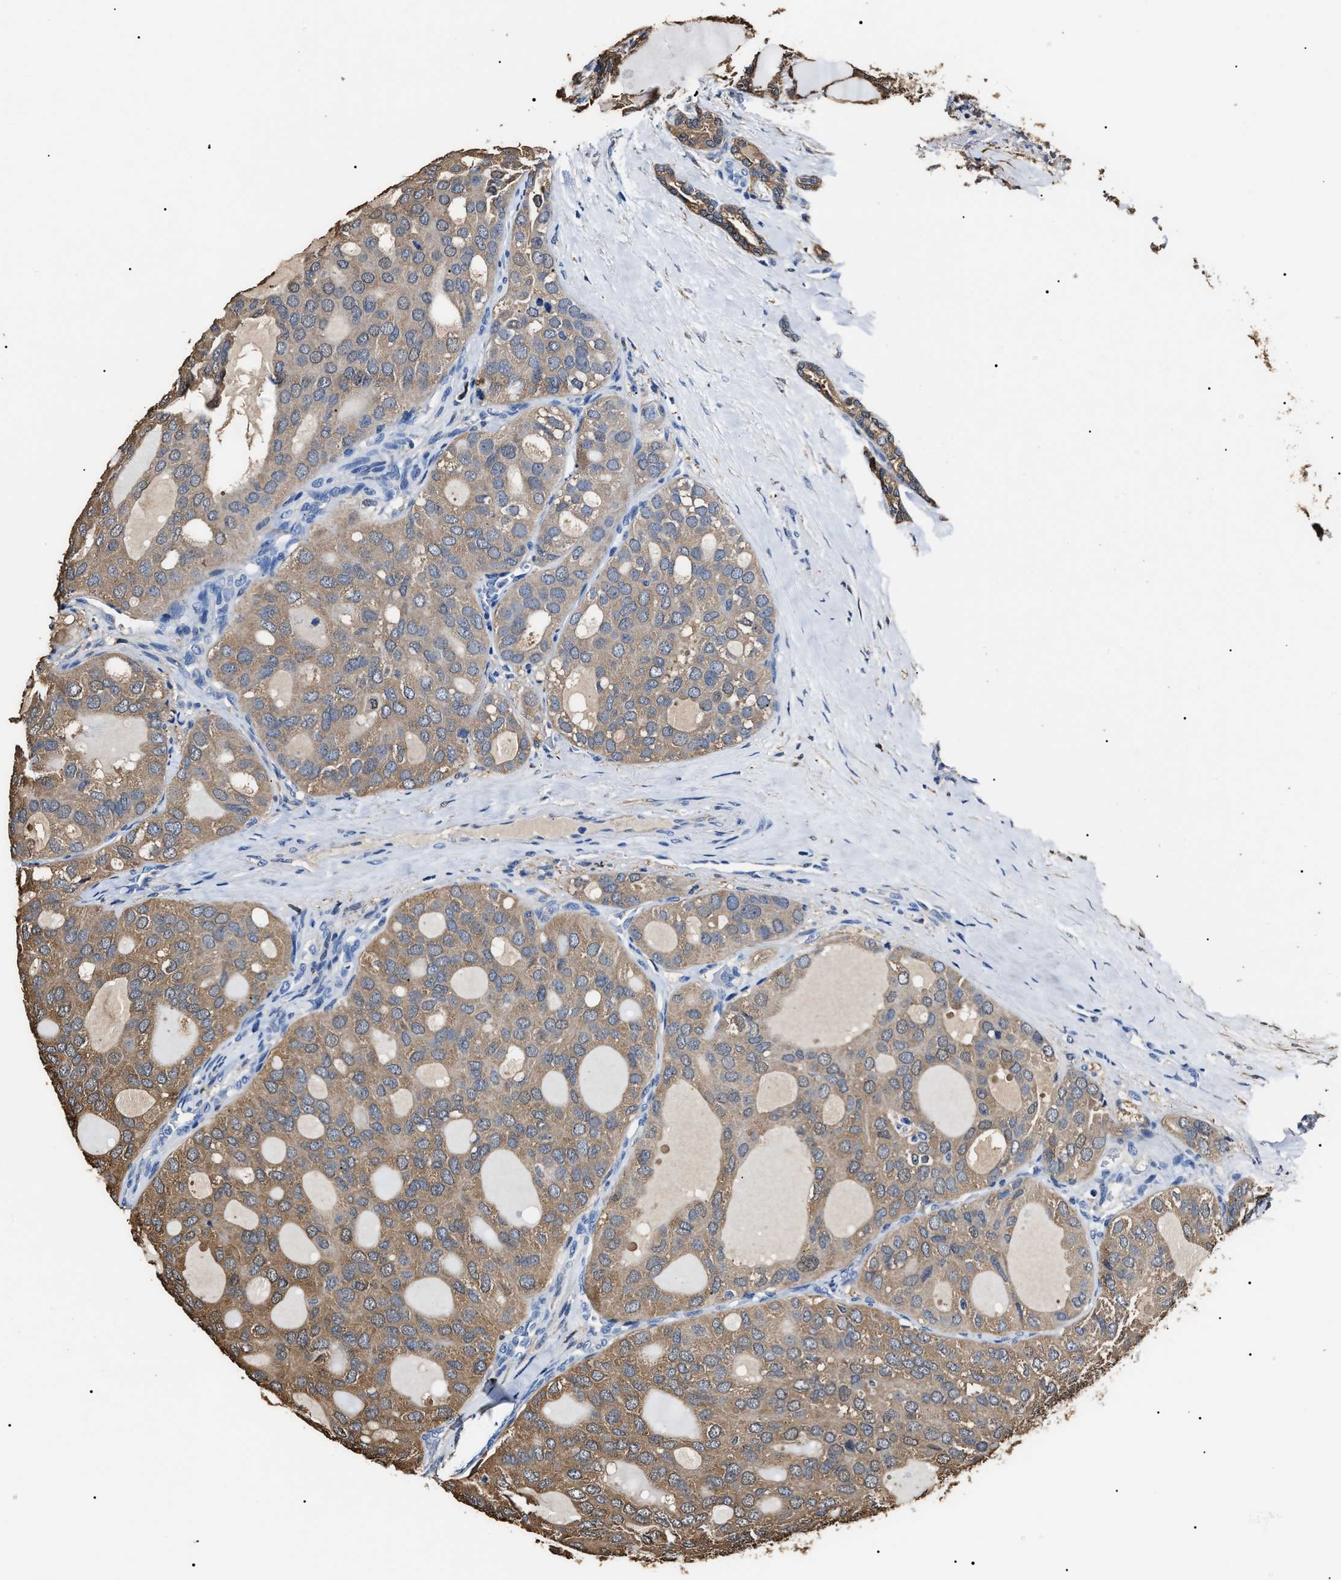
{"staining": {"intensity": "moderate", "quantity": ">75%", "location": "cytoplasmic/membranous"}, "tissue": "thyroid cancer", "cell_type": "Tumor cells", "image_type": "cancer", "snomed": [{"axis": "morphology", "description": "Follicular adenoma carcinoma, NOS"}, {"axis": "topography", "description": "Thyroid gland"}], "caption": "Immunohistochemical staining of human follicular adenoma carcinoma (thyroid) reveals medium levels of moderate cytoplasmic/membranous positivity in approximately >75% of tumor cells.", "gene": "ALDH1A1", "patient": {"sex": "male", "age": 75}}